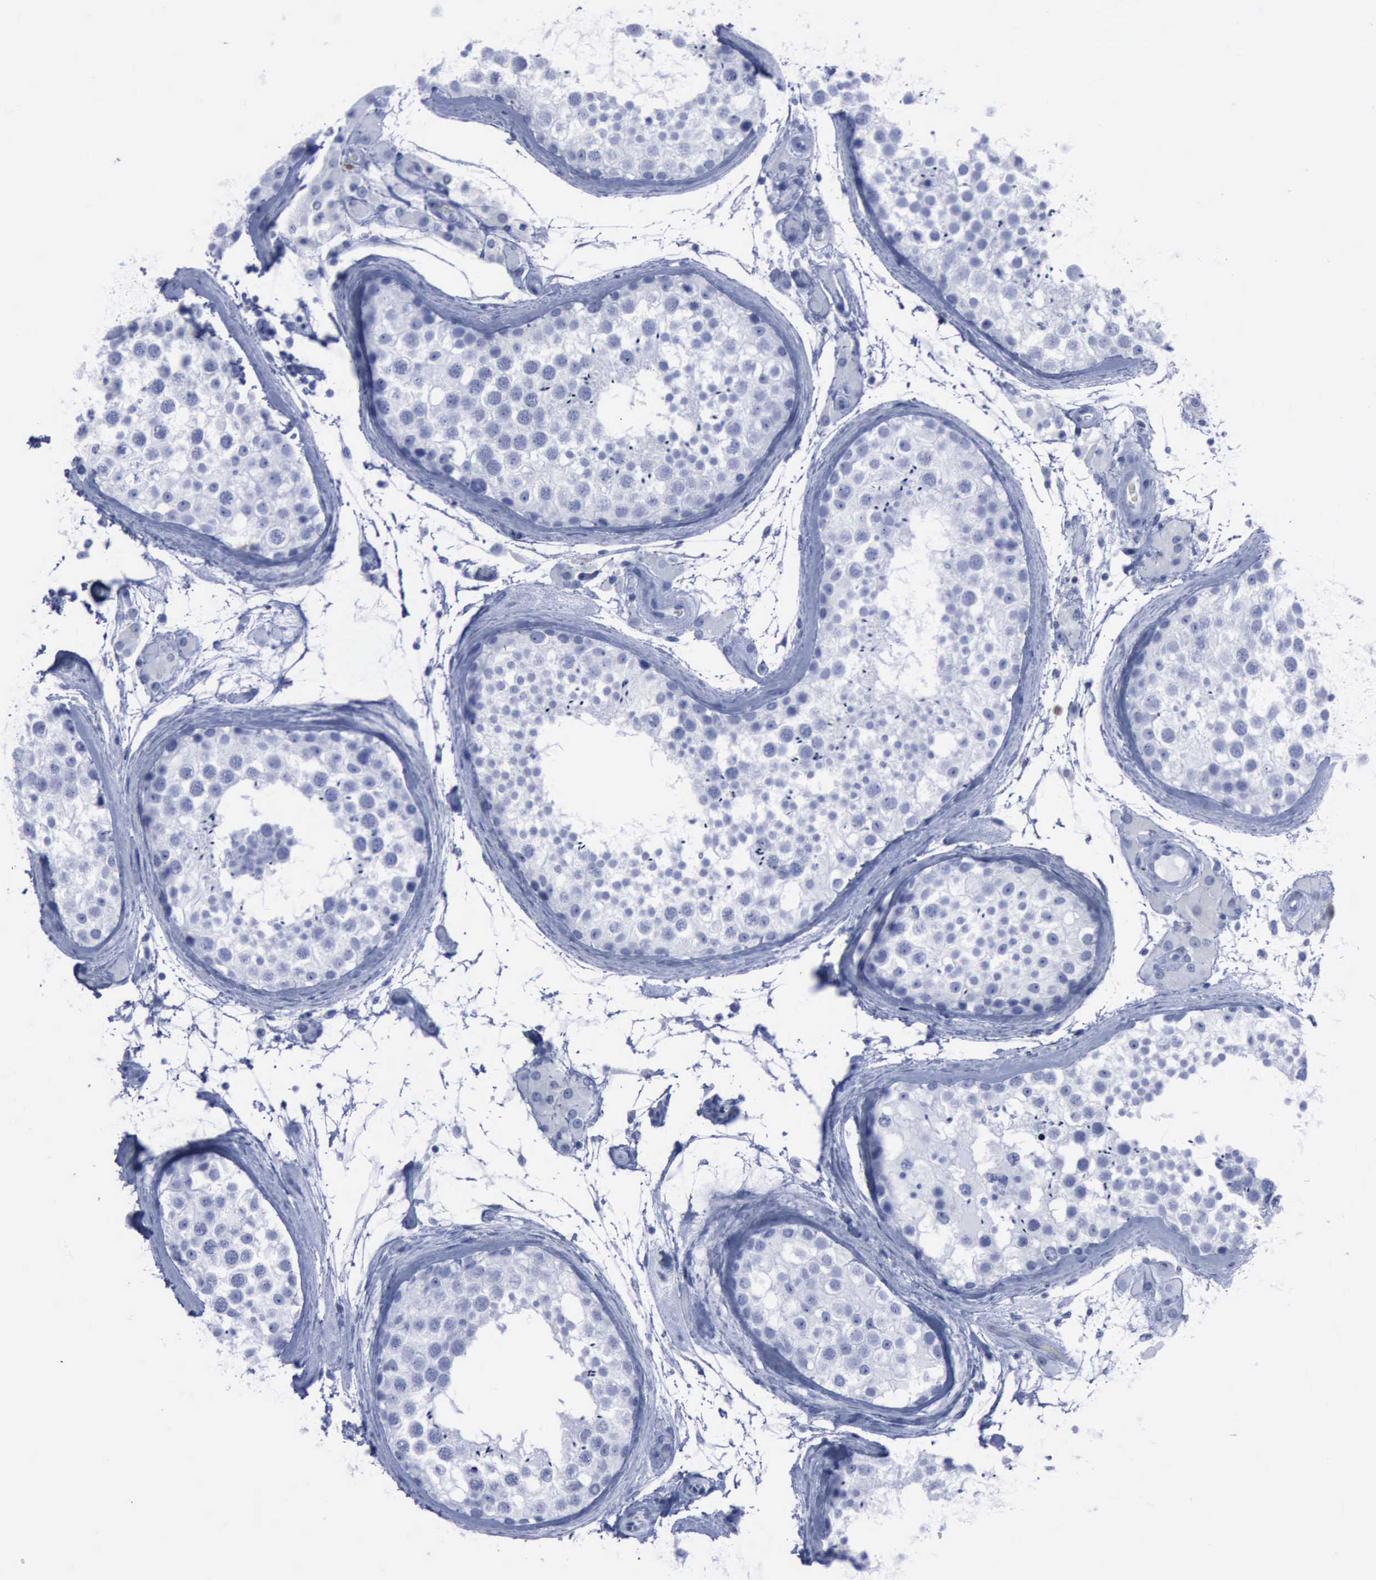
{"staining": {"intensity": "negative", "quantity": "none", "location": "none"}, "tissue": "testis", "cell_type": "Cells in seminiferous ducts", "image_type": "normal", "snomed": [{"axis": "morphology", "description": "Normal tissue, NOS"}, {"axis": "topography", "description": "Testis"}], "caption": "A high-resolution photomicrograph shows immunohistochemistry (IHC) staining of benign testis, which shows no significant positivity in cells in seminiferous ducts.", "gene": "CSTA", "patient": {"sex": "male", "age": 46}}